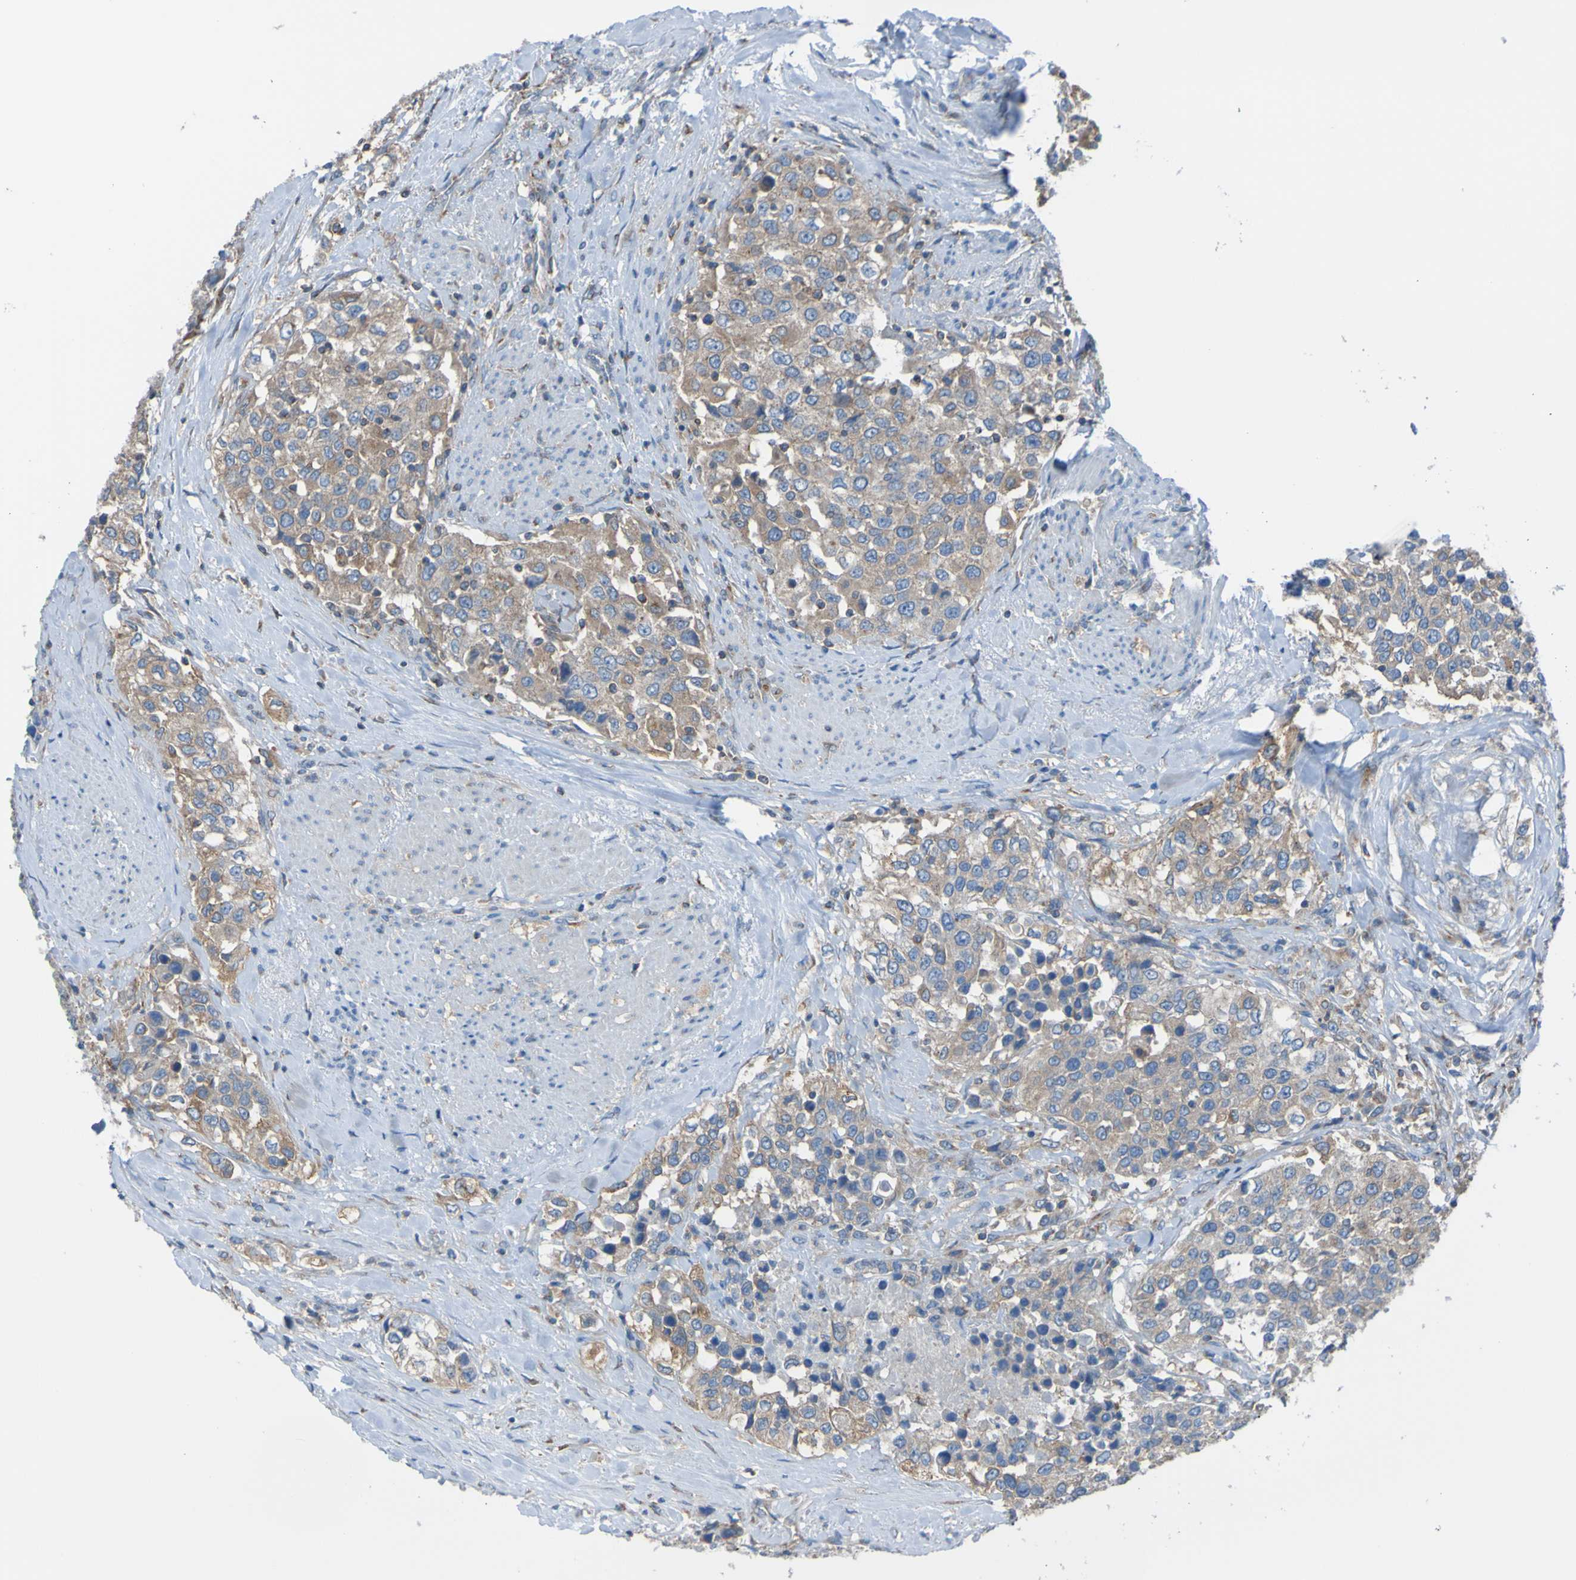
{"staining": {"intensity": "moderate", "quantity": ">75%", "location": "cytoplasmic/membranous"}, "tissue": "urothelial cancer", "cell_type": "Tumor cells", "image_type": "cancer", "snomed": [{"axis": "morphology", "description": "Urothelial carcinoma, High grade"}, {"axis": "topography", "description": "Urinary bladder"}], "caption": "High-grade urothelial carcinoma stained with a brown dye exhibits moderate cytoplasmic/membranous positive staining in approximately >75% of tumor cells.", "gene": "MINAR1", "patient": {"sex": "female", "age": 80}}